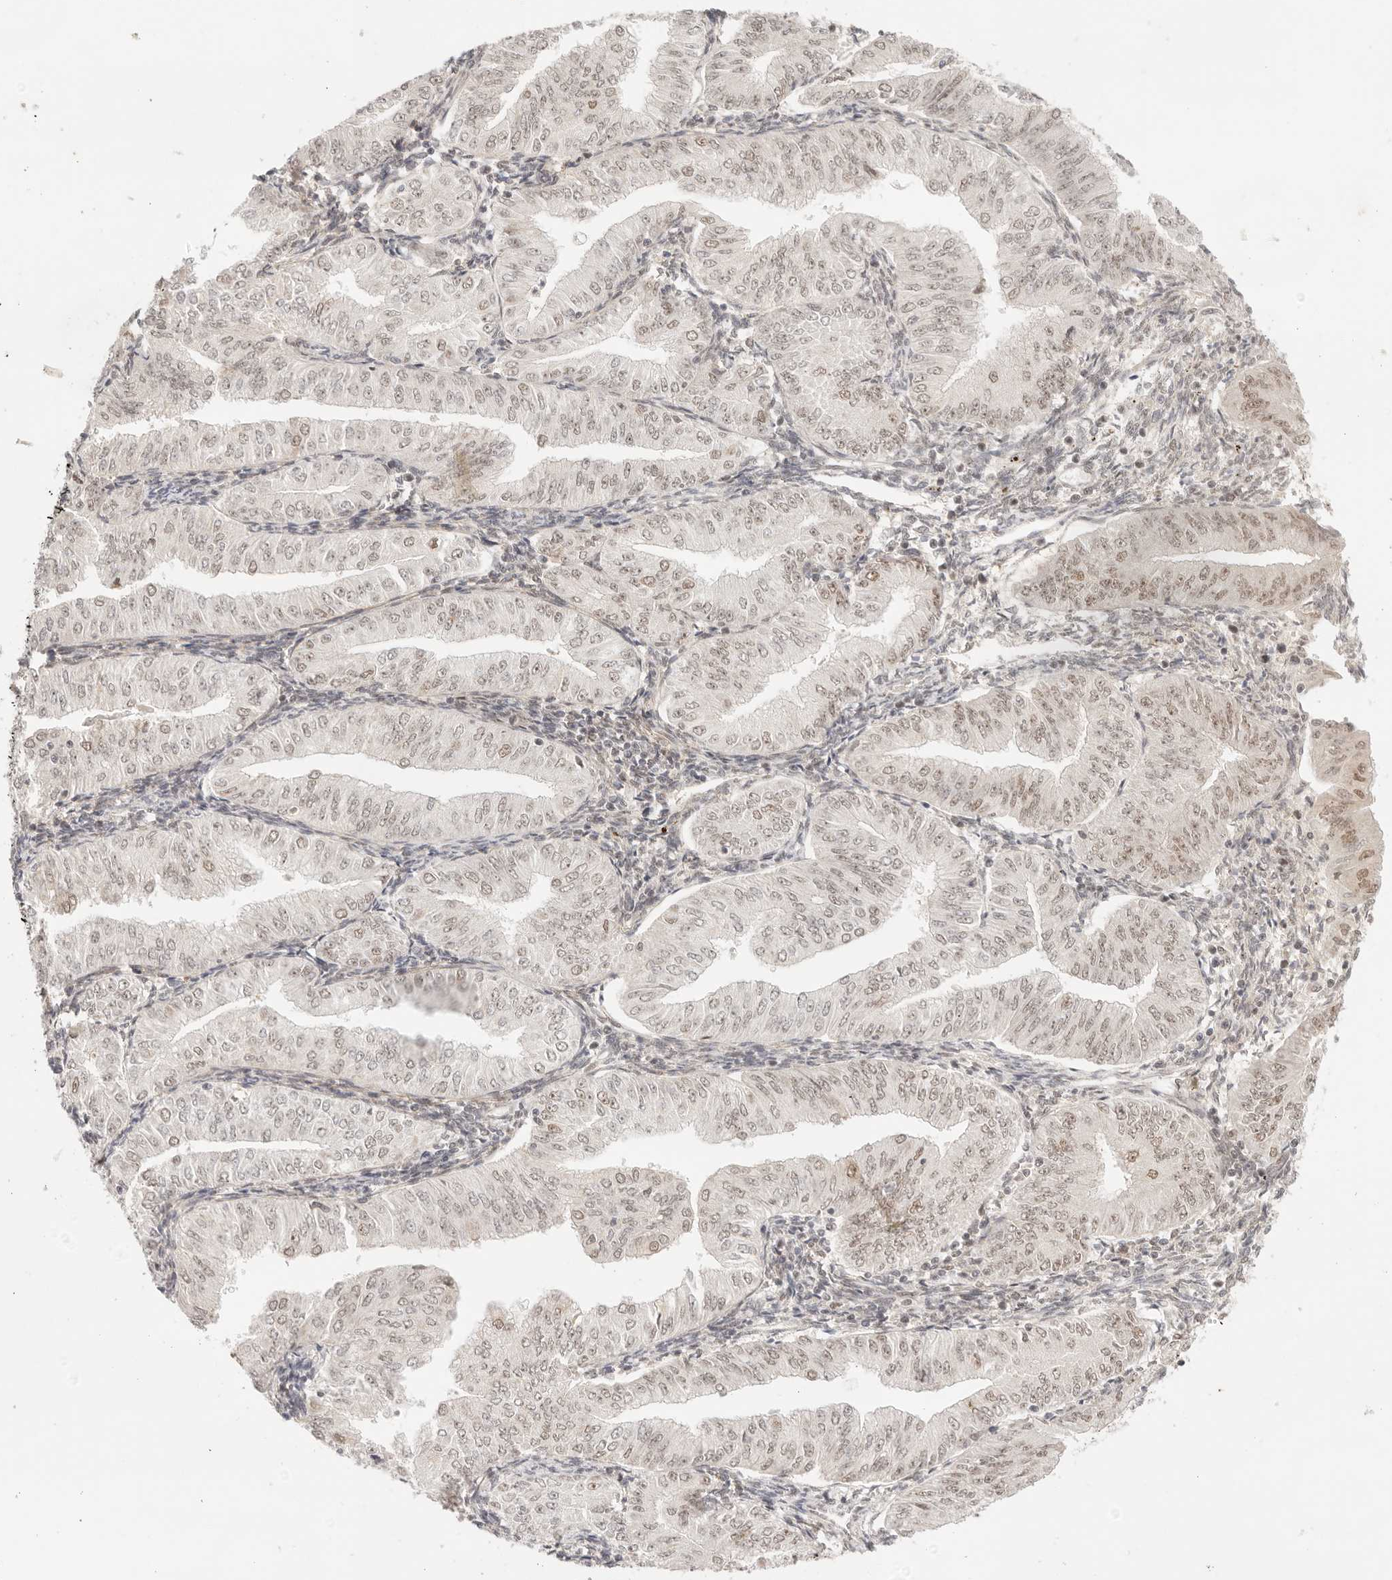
{"staining": {"intensity": "moderate", "quantity": "<25%", "location": "nuclear"}, "tissue": "endometrial cancer", "cell_type": "Tumor cells", "image_type": "cancer", "snomed": [{"axis": "morphology", "description": "Normal tissue, NOS"}, {"axis": "morphology", "description": "Adenocarcinoma, NOS"}, {"axis": "topography", "description": "Endometrium"}], "caption": "This is a histology image of immunohistochemistry staining of endometrial cancer (adenocarcinoma), which shows moderate positivity in the nuclear of tumor cells.", "gene": "GTF2E2", "patient": {"sex": "female", "age": 53}}